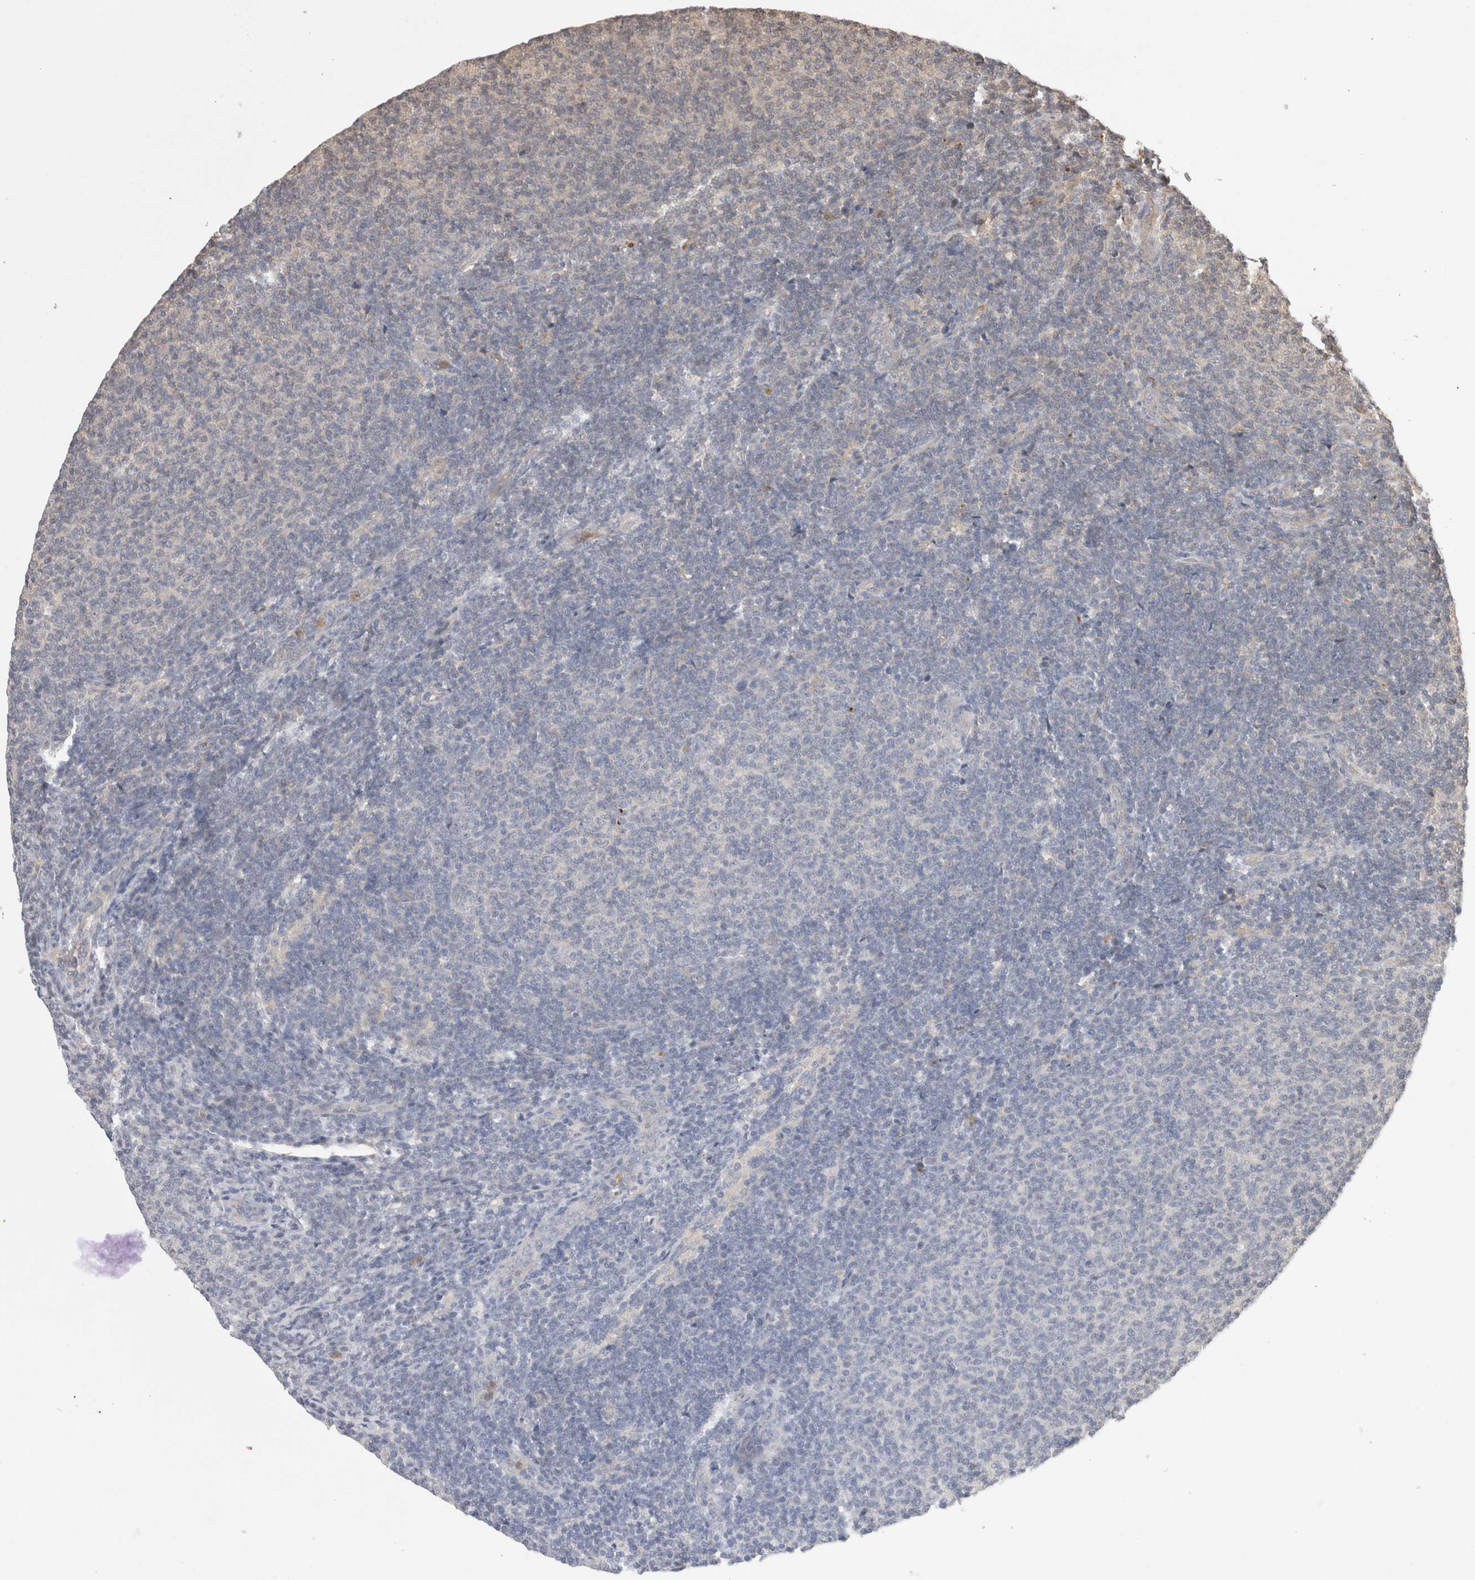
{"staining": {"intensity": "negative", "quantity": "none", "location": "none"}, "tissue": "lymphoma", "cell_type": "Tumor cells", "image_type": "cancer", "snomed": [{"axis": "morphology", "description": "Malignant lymphoma, non-Hodgkin's type, Low grade"}, {"axis": "topography", "description": "Lymph node"}], "caption": "An immunohistochemistry (IHC) micrograph of malignant lymphoma, non-Hodgkin's type (low-grade) is shown. There is no staining in tumor cells of malignant lymphoma, non-Hodgkin's type (low-grade).", "gene": "PRMT3", "patient": {"sex": "male", "age": 66}}